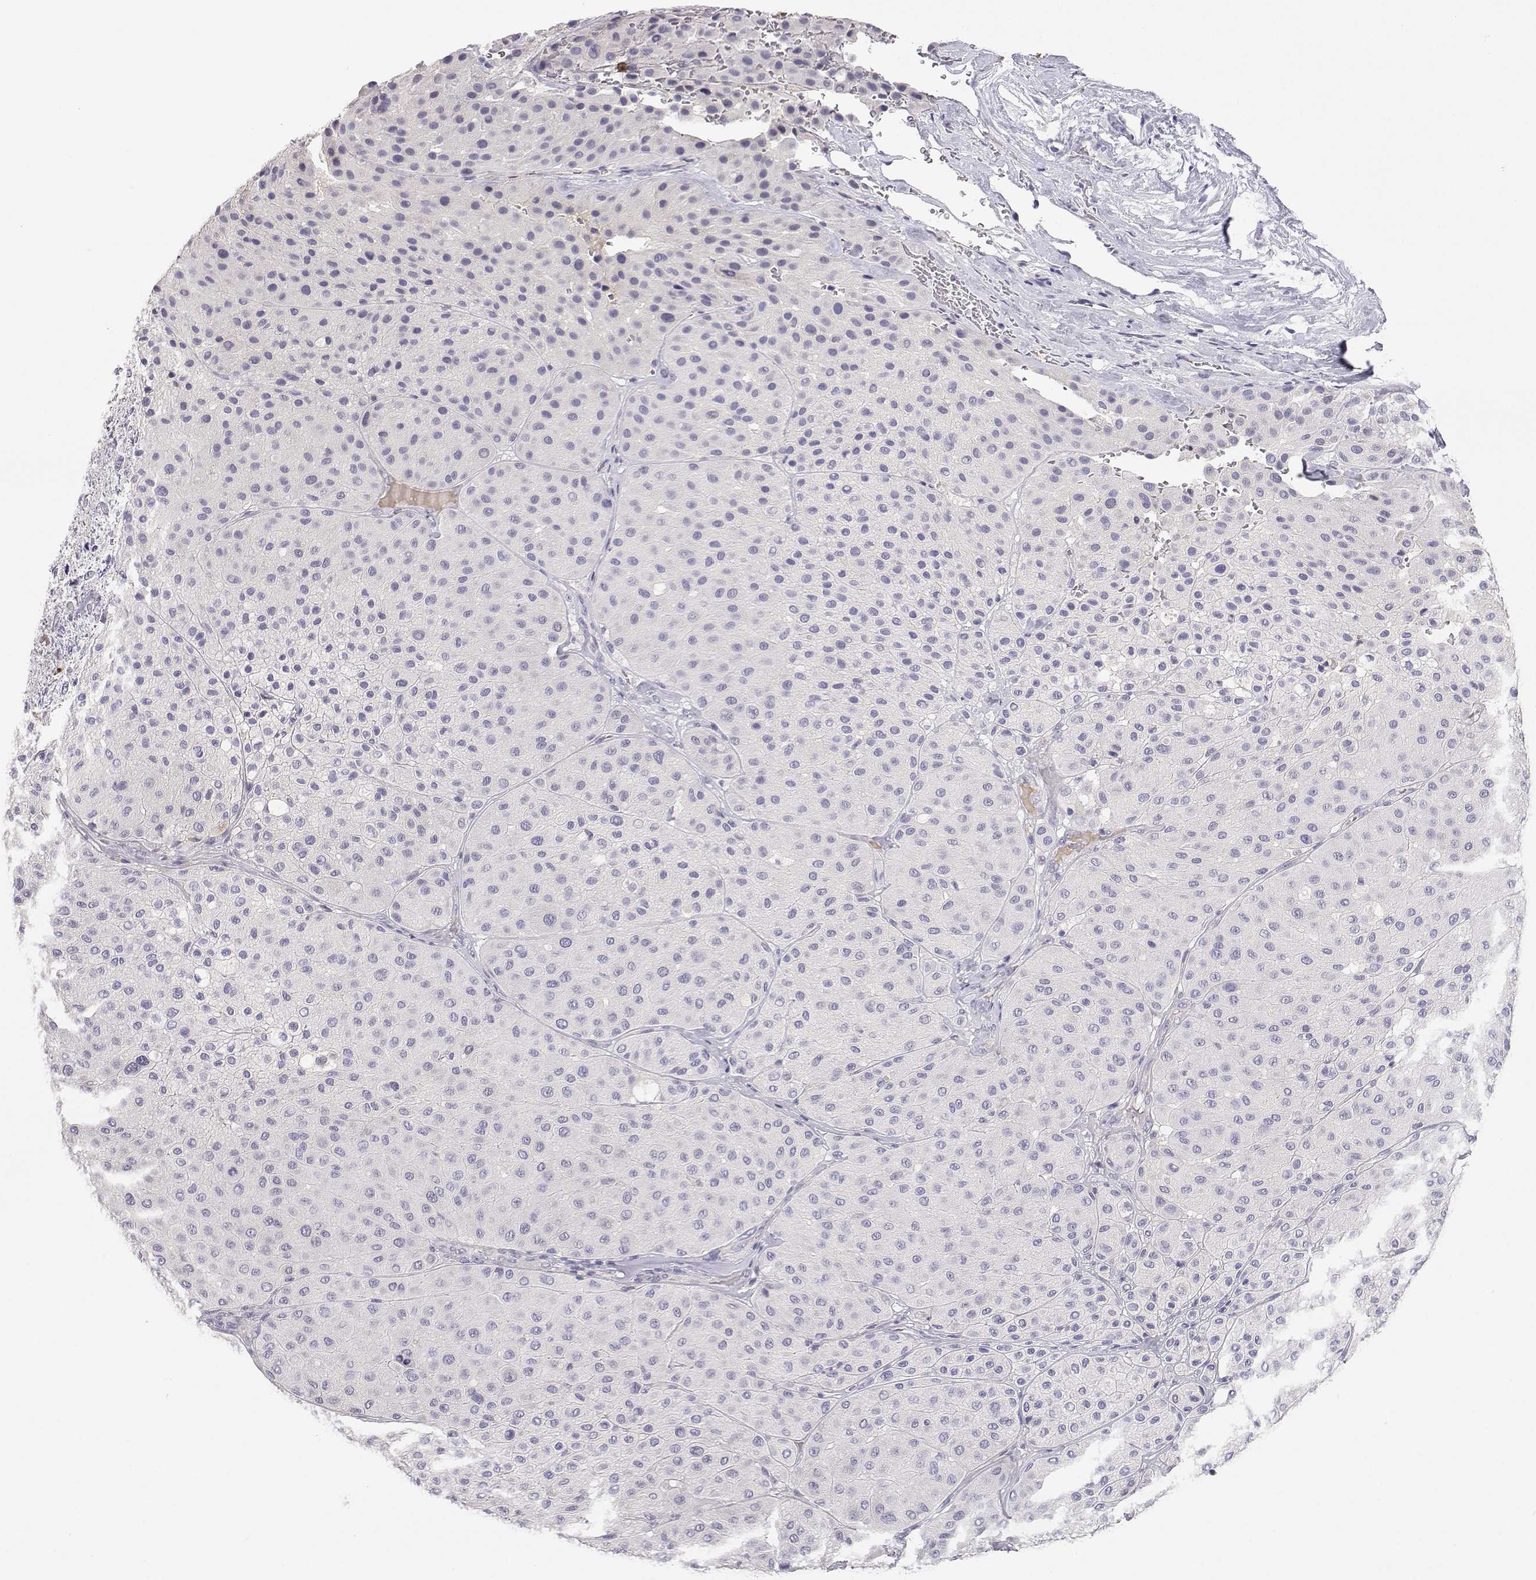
{"staining": {"intensity": "negative", "quantity": "none", "location": "none"}, "tissue": "melanoma", "cell_type": "Tumor cells", "image_type": "cancer", "snomed": [{"axis": "morphology", "description": "Malignant melanoma, Metastatic site"}, {"axis": "topography", "description": "Smooth muscle"}], "caption": "The histopathology image reveals no staining of tumor cells in malignant melanoma (metastatic site).", "gene": "CDHR1", "patient": {"sex": "male", "age": 41}}